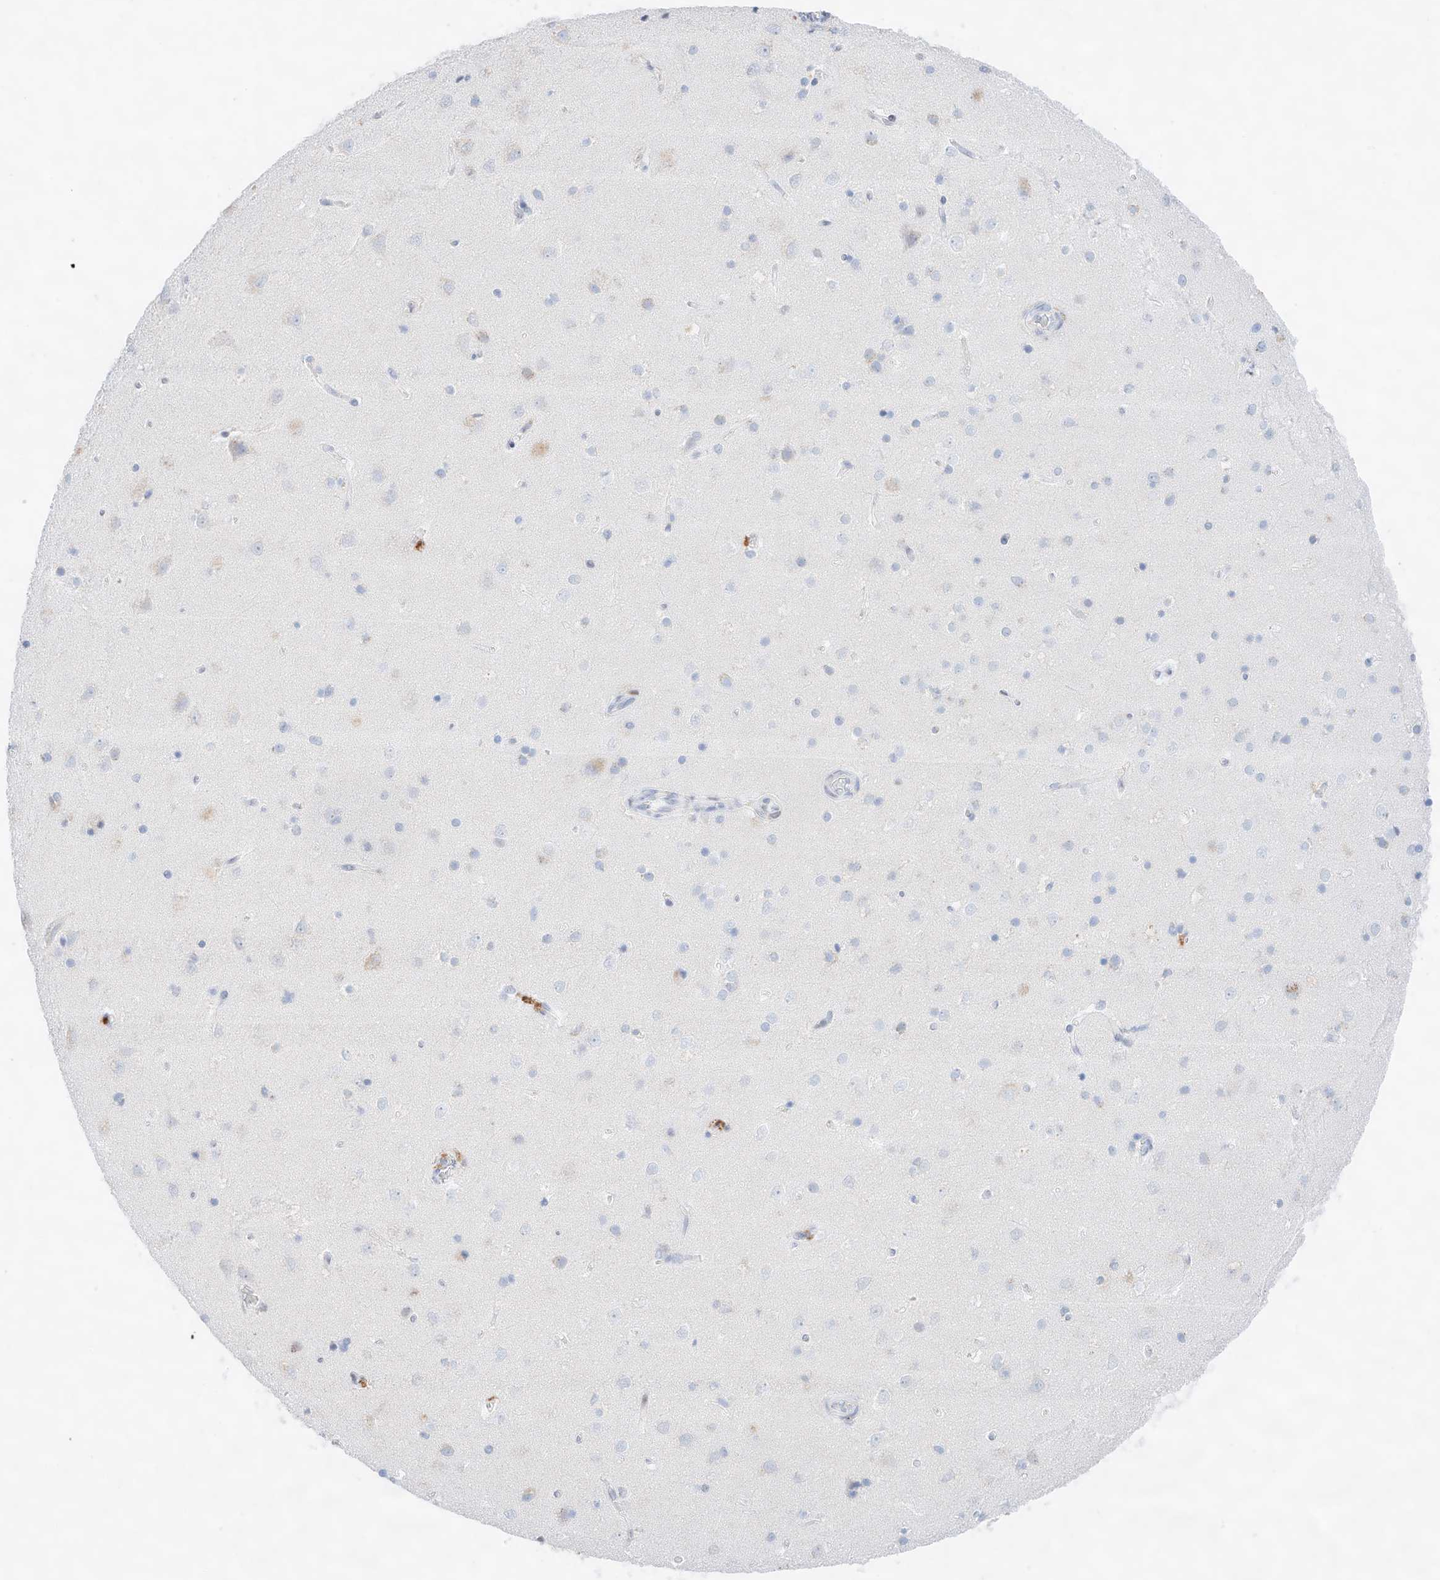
{"staining": {"intensity": "negative", "quantity": "none", "location": "none"}, "tissue": "cerebral cortex", "cell_type": "Endothelial cells", "image_type": "normal", "snomed": [{"axis": "morphology", "description": "Normal tissue, NOS"}, {"axis": "topography", "description": "Cerebral cortex"}], "caption": "DAB immunohistochemical staining of benign cerebral cortex exhibits no significant positivity in endothelial cells.", "gene": "NT5C3B", "patient": {"sex": "male", "age": 54}}